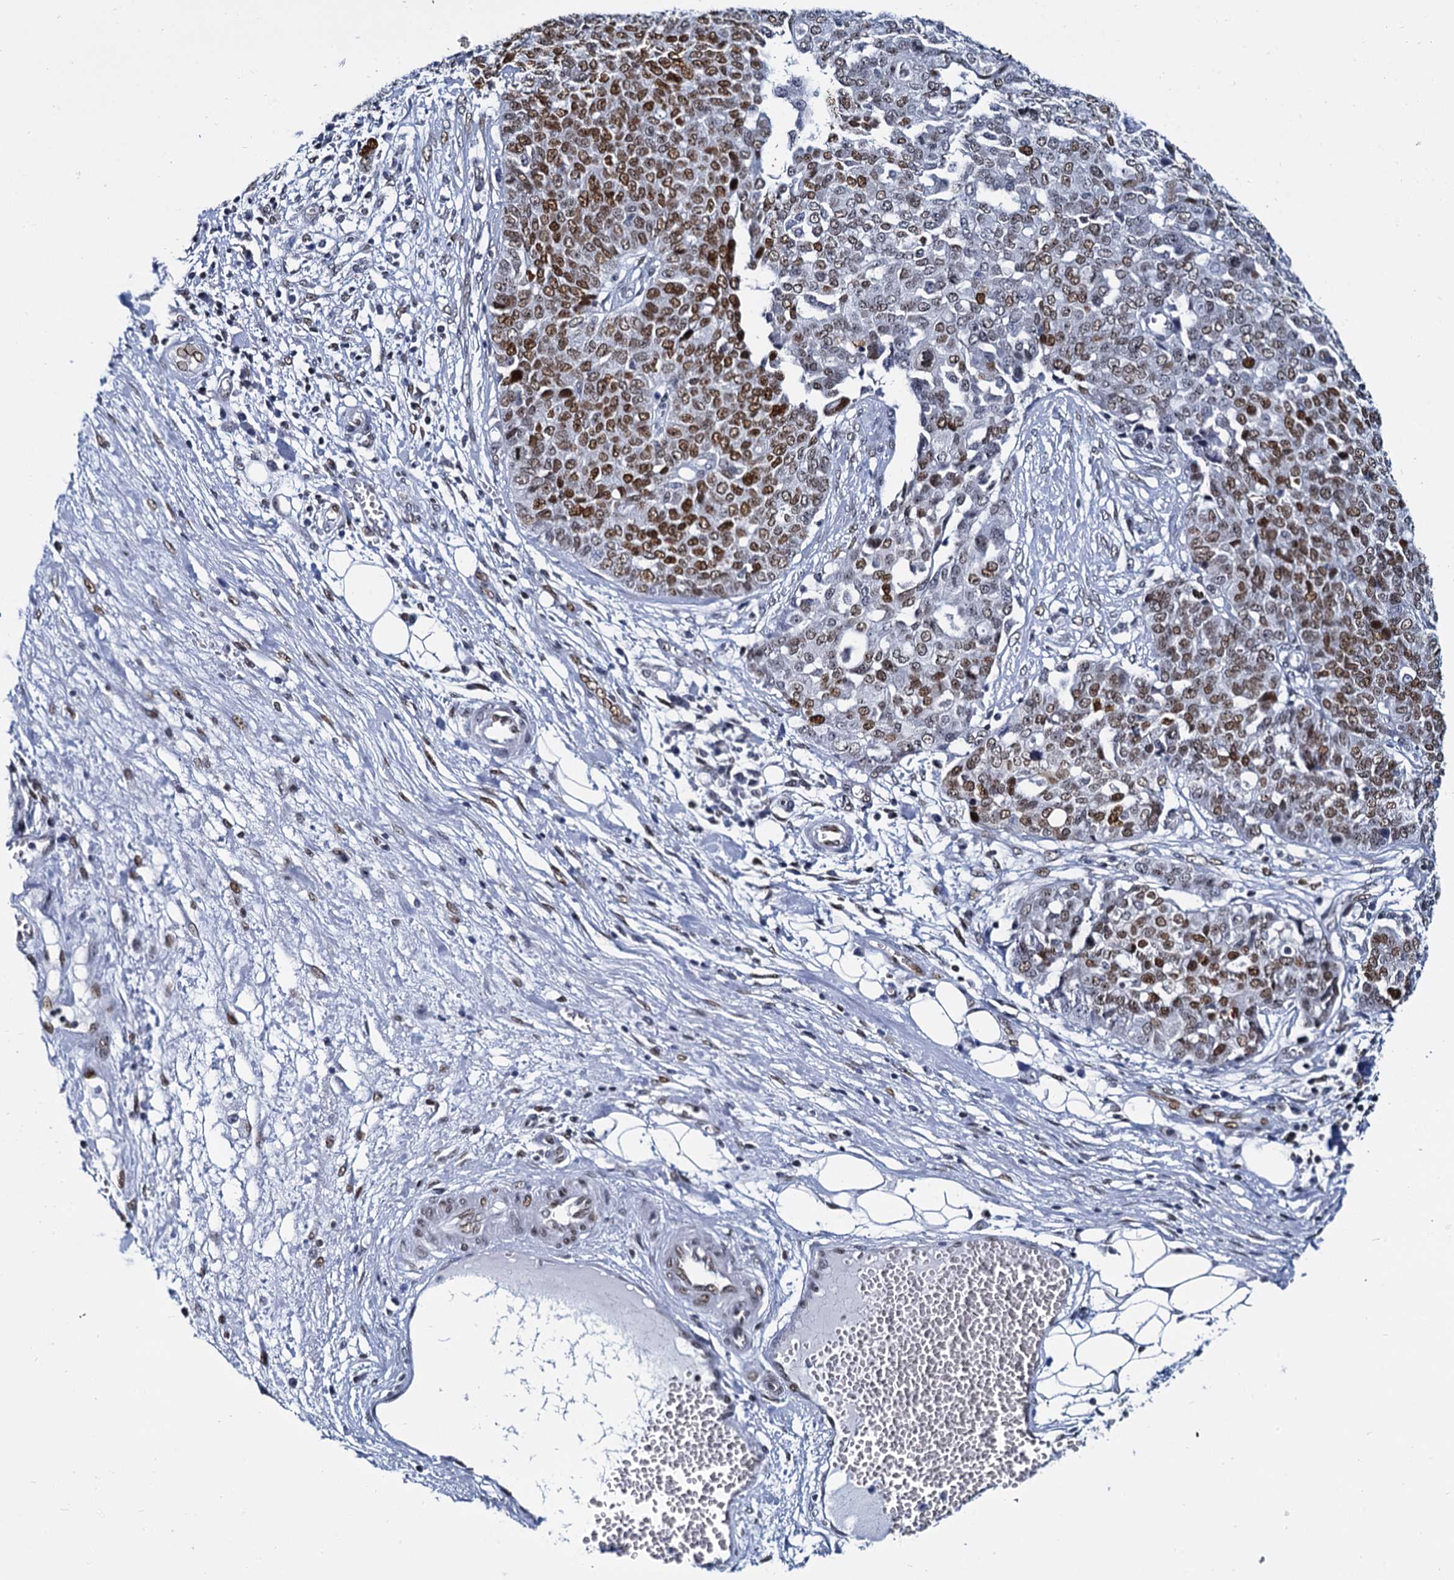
{"staining": {"intensity": "moderate", "quantity": ">75%", "location": "nuclear"}, "tissue": "ovarian cancer", "cell_type": "Tumor cells", "image_type": "cancer", "snomed": [{"axis": "morphology", "description": "Cystadenocarcinoma, serous, NOS"}, {"axis": "topography", "description": "Soft tissue"}, {"axis": "topography", "description": "Ovary"}], "caption": "The histopathology image reveals a brown stain indicating the presence of a protein in the nuclear of tumor cells in ovarian cancer.", "gene": "CMAS", "patient": {"sex": "female", "age": 57}}